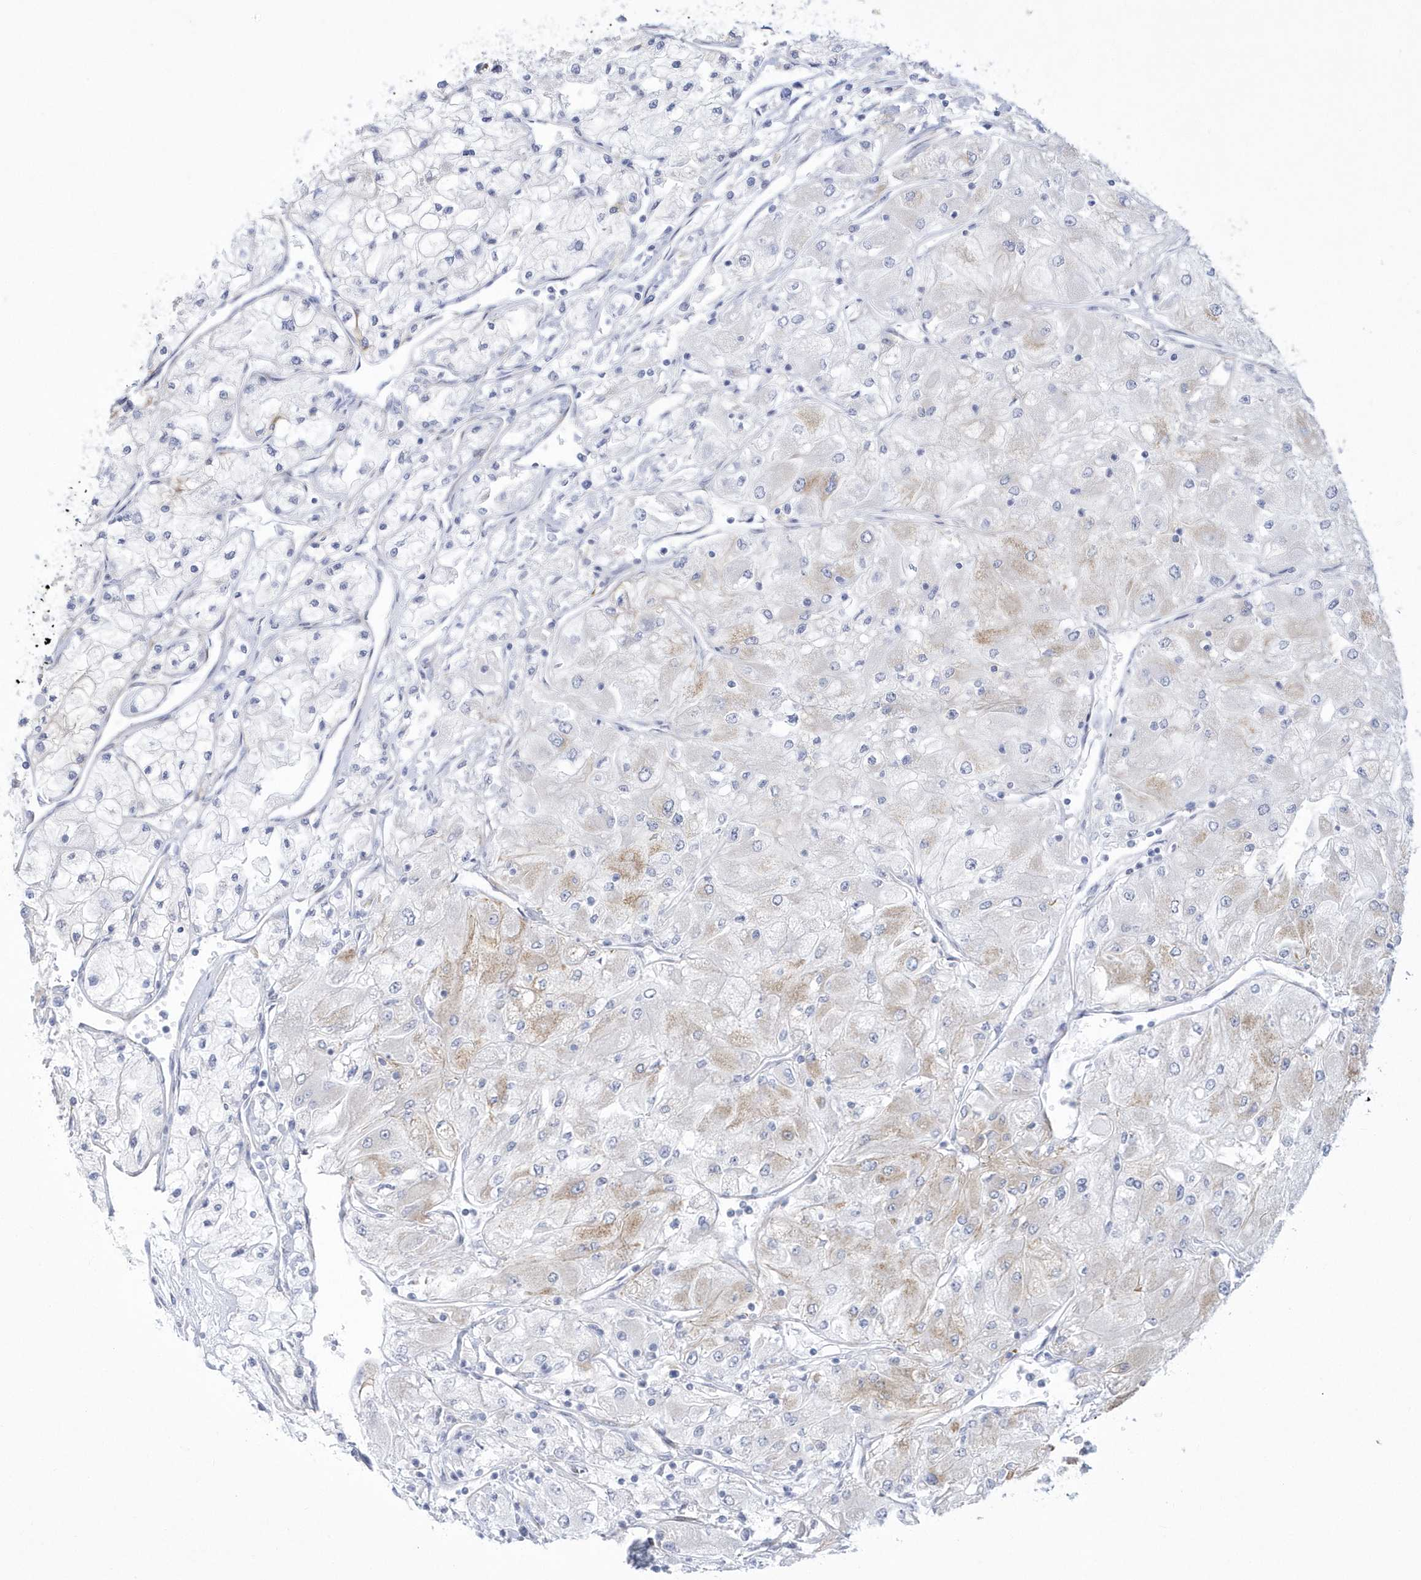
{"staining": {"intensity": "weak", "quantity": "<25%", "location": "cytoplasmic/membranous"}, "tissue": "renal cancer", "cell_type": "Tumor cells", "image_type": "cancer", "snomed": [{"axis": "morphology", "description": "Adenocarcinoma, NOS"}, {"axis": "topography", "description": "Kidney"}], "caption": "DAB (3,3'-diaminobenzidine) immunohistochemical staining of renal cancer (adenocarcinoma) exhibits no significant positivity in tumor cells.", "gene": "WDR27", "patient": {"sex": "male", "age": 80}}